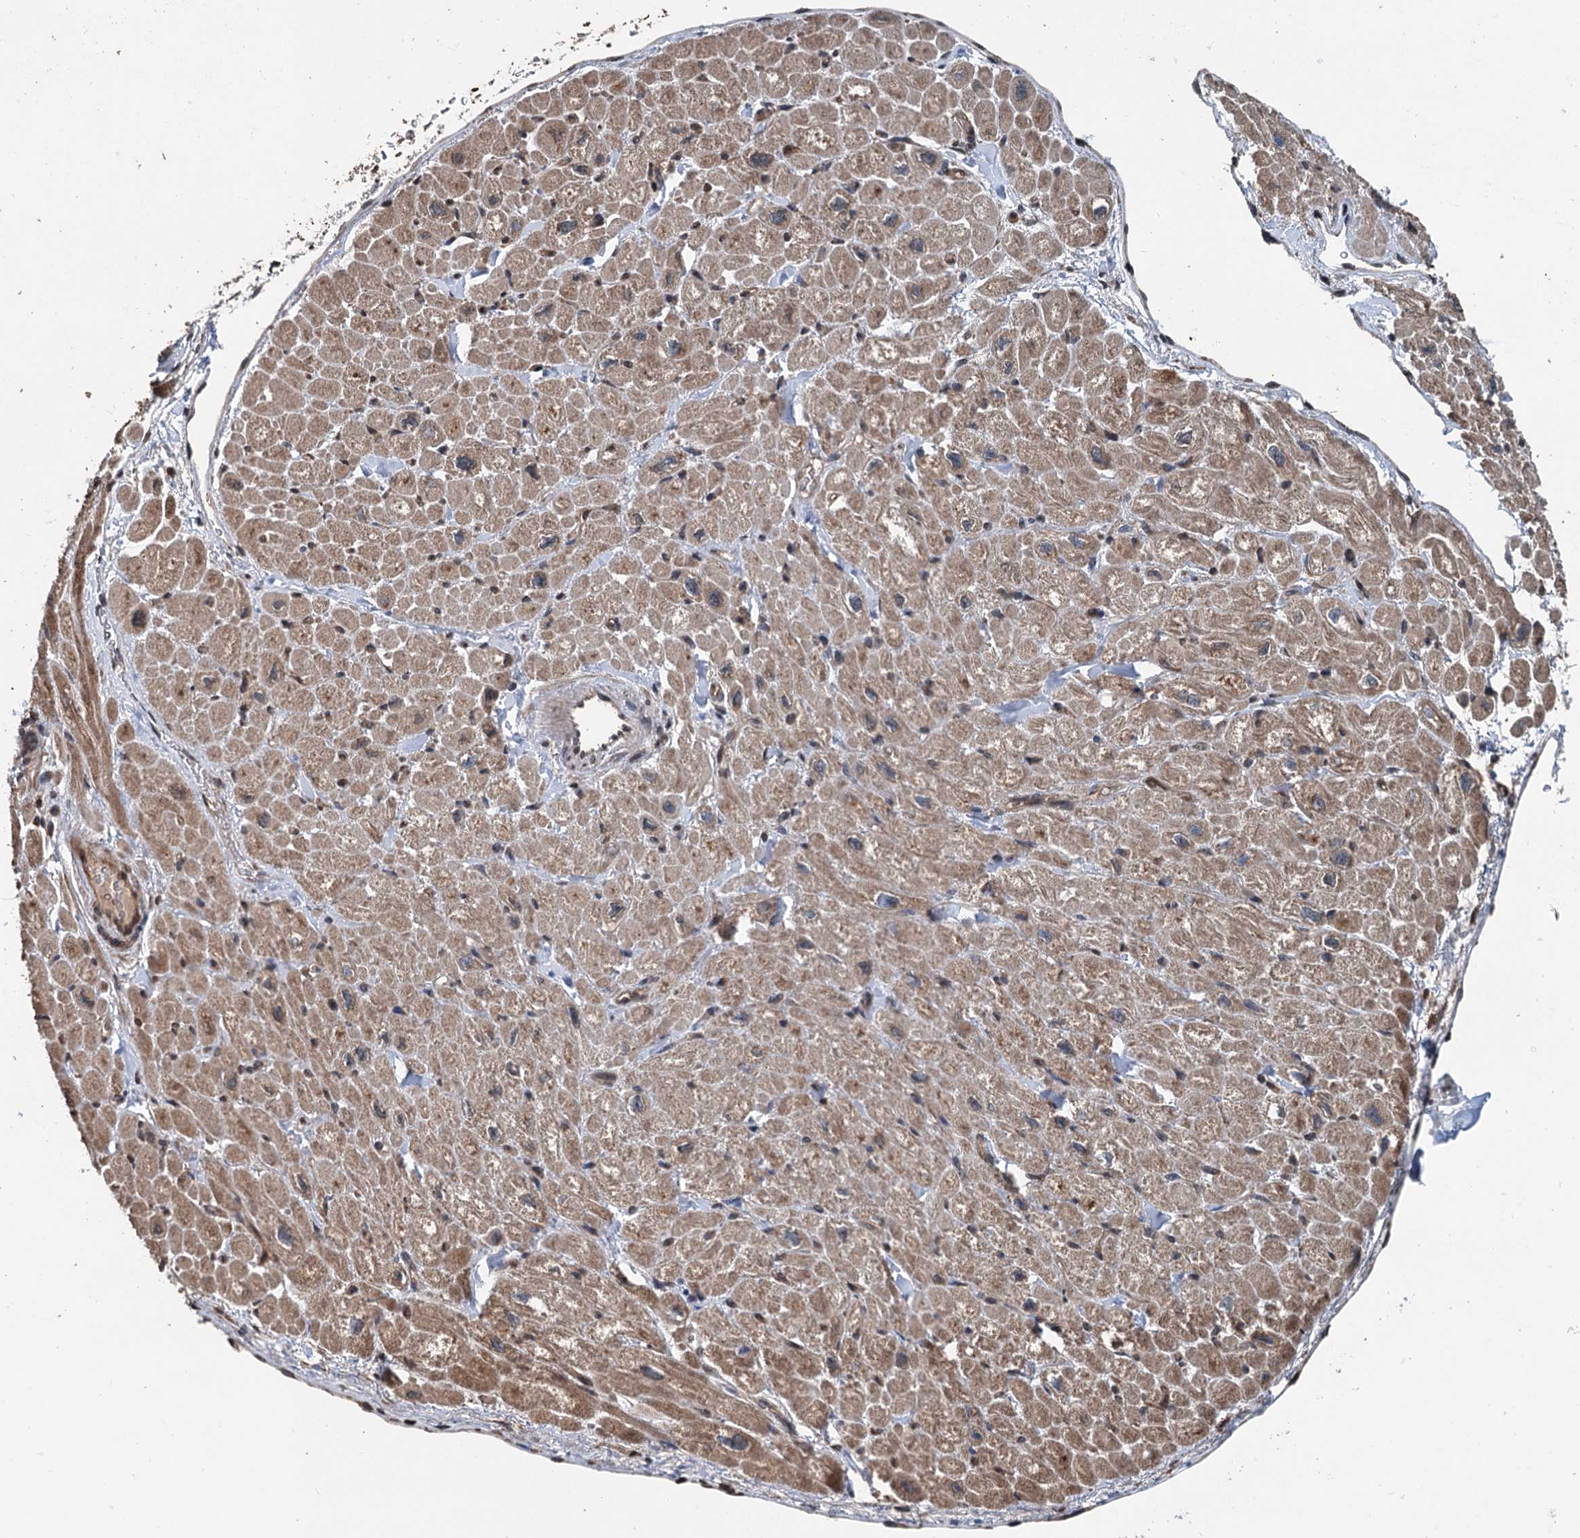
{"staining": {"intensity": "moderate", "quantity": "25%-75%", "location": "cytoplasmic/membranous"}, "tissue": "heart muscle", "cell_type": "Cardiomyocytes", "image_type": "normal", "snomed": [{"axis": "morphology", "description": "Normal tissue, NOS"}, {"axis": "topography", "description": "Heart"}], "caption": "IHC (DAB (3,3'-diaminobenzidine)) staining of normal heart muscle displays moderate cytoplasmic/membranous protein expression in about 25%-75% of cardiomyocytes.", "gene": "N4BP2L2", "patient": {"sex": "male", "age": 65}}